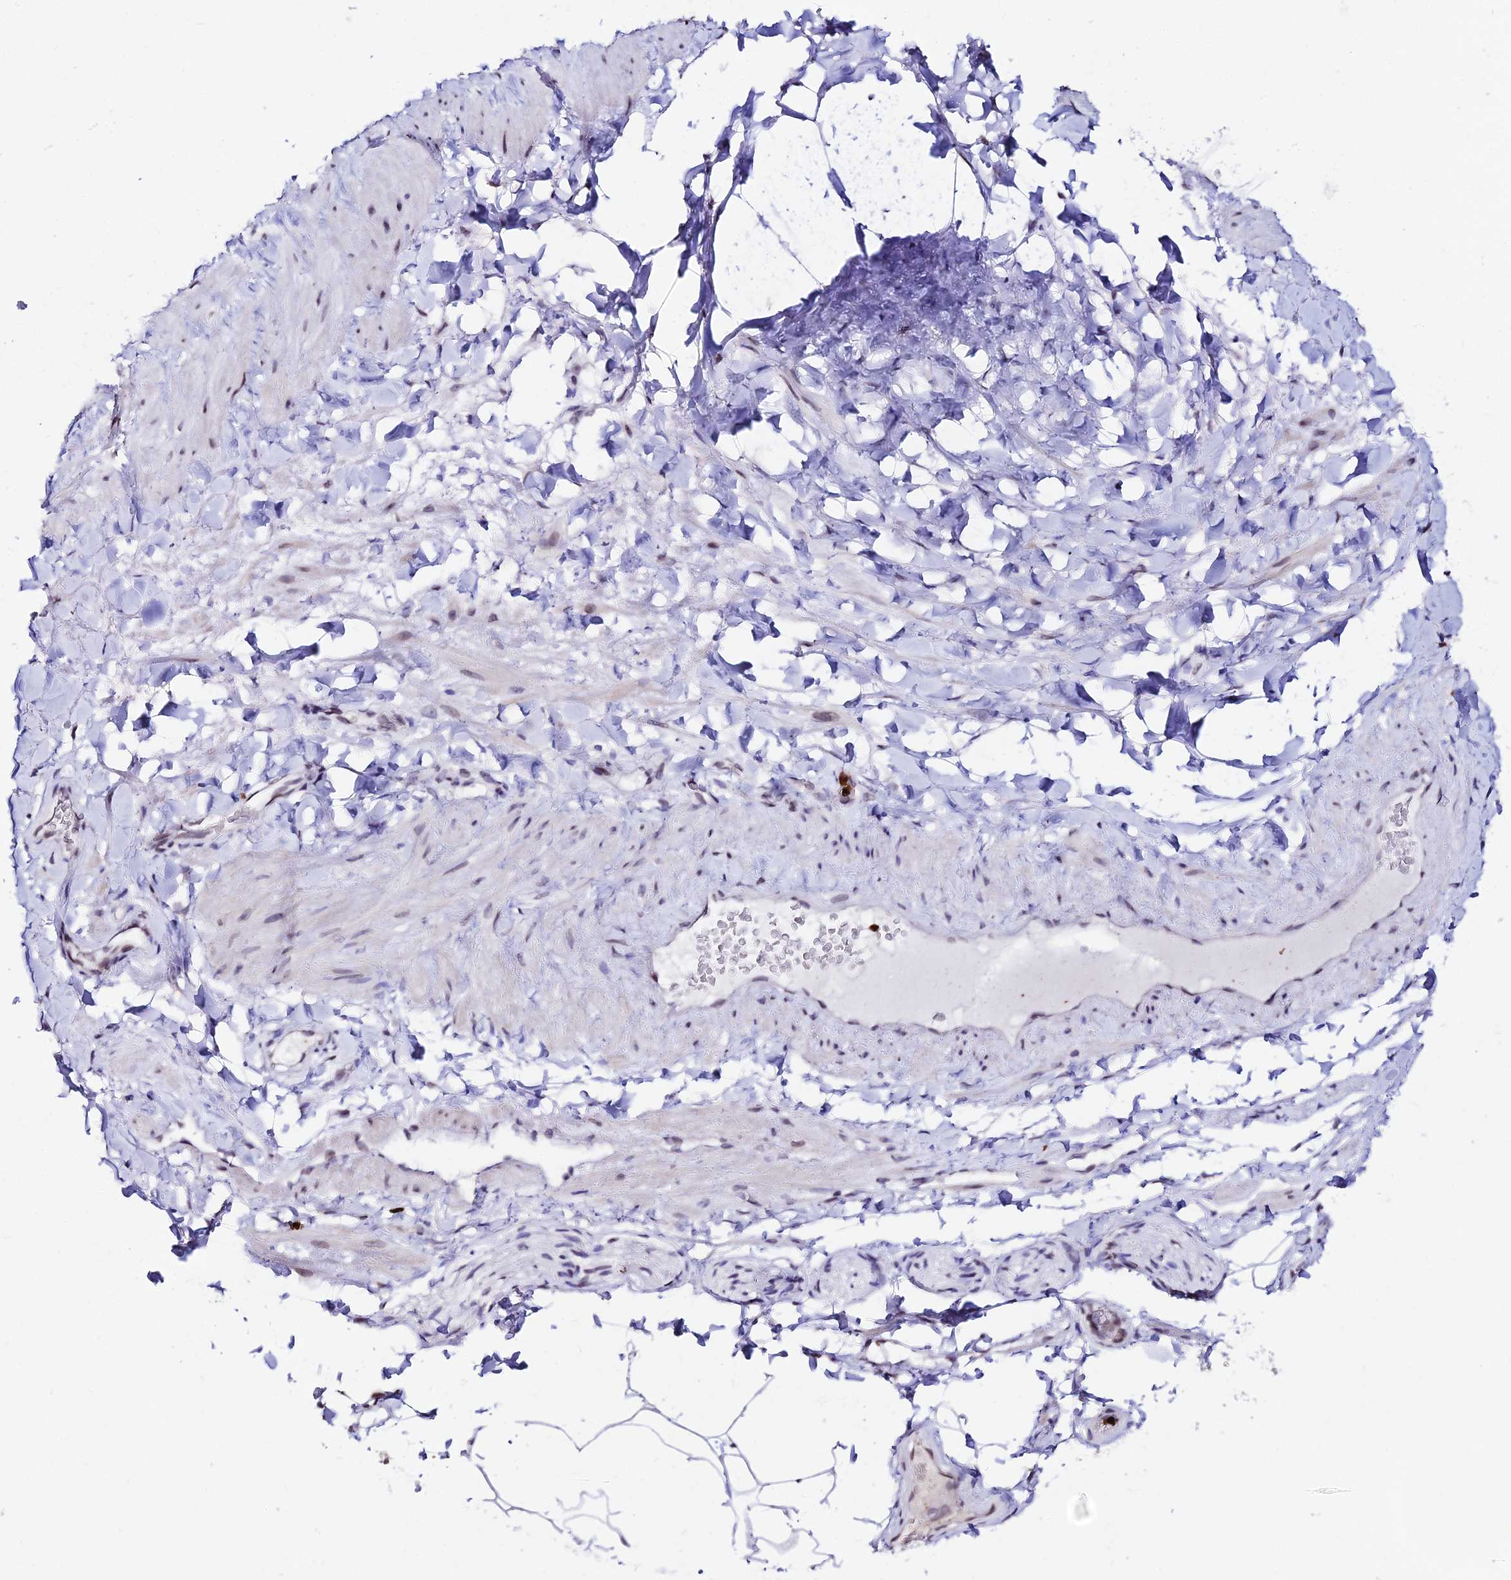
{"staining": {"intensity": "negative", "quantity": "none", "location": "none"}, "tissue": "adipose tissue", "cell_type": "Adipocytes", "image_type": "normal", "snomed": [{"axis": "morphology", "description": "Normal tissue, NOS"}, {"axis": "topography", "description": "Soft tissue"}, {"axis": "topography", "description": "Vascular tissue"}], "caption": "High power microscopy histopathology image of an IHC micrograph of unremarkable adipose tissue, revealing no significant staining in adipocytes. The staining was performed using DAB (3,3'-diaminobenzidine) to visualize the protein expression in brown, while the nuclei were stained in blue with hematoxylin (Magnification: 20x).", "gene": "MCM10", "patient": {"sex": "male", "age": 54}}